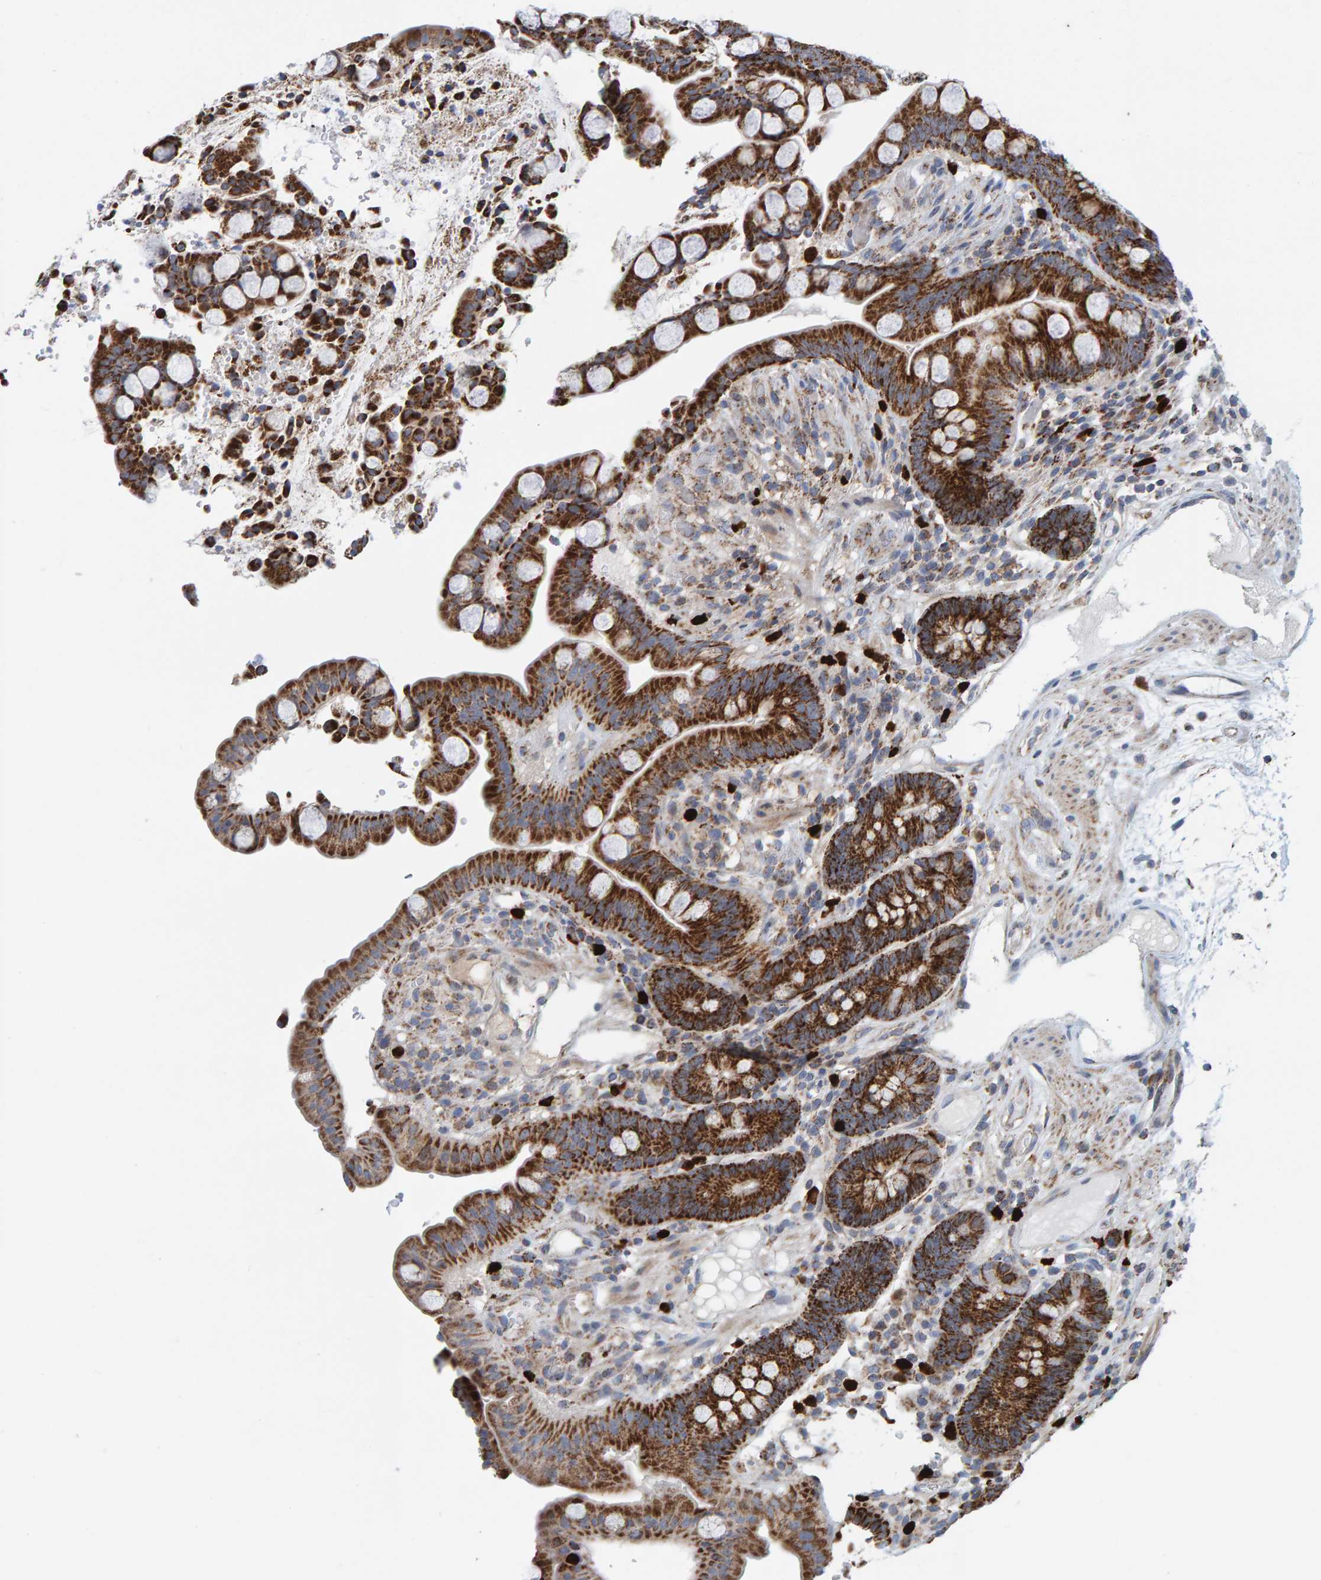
{"staining": {"intensity": "negative", "quantity": "none", "location": "none"}, "tissue": "colon", "cell_type": "Endothelial cells", "image_type": "normal", "snomed": [{"axis": "morphology", "description": "Normal tissue, NOS"}, {"axis": "topography", "description": "Colon"}], "caption": "The histopathology image displays no staining of endothelial cells in normal colon.", "gene": "B9D1", "patient": {"sex": "male", "age": 73}}